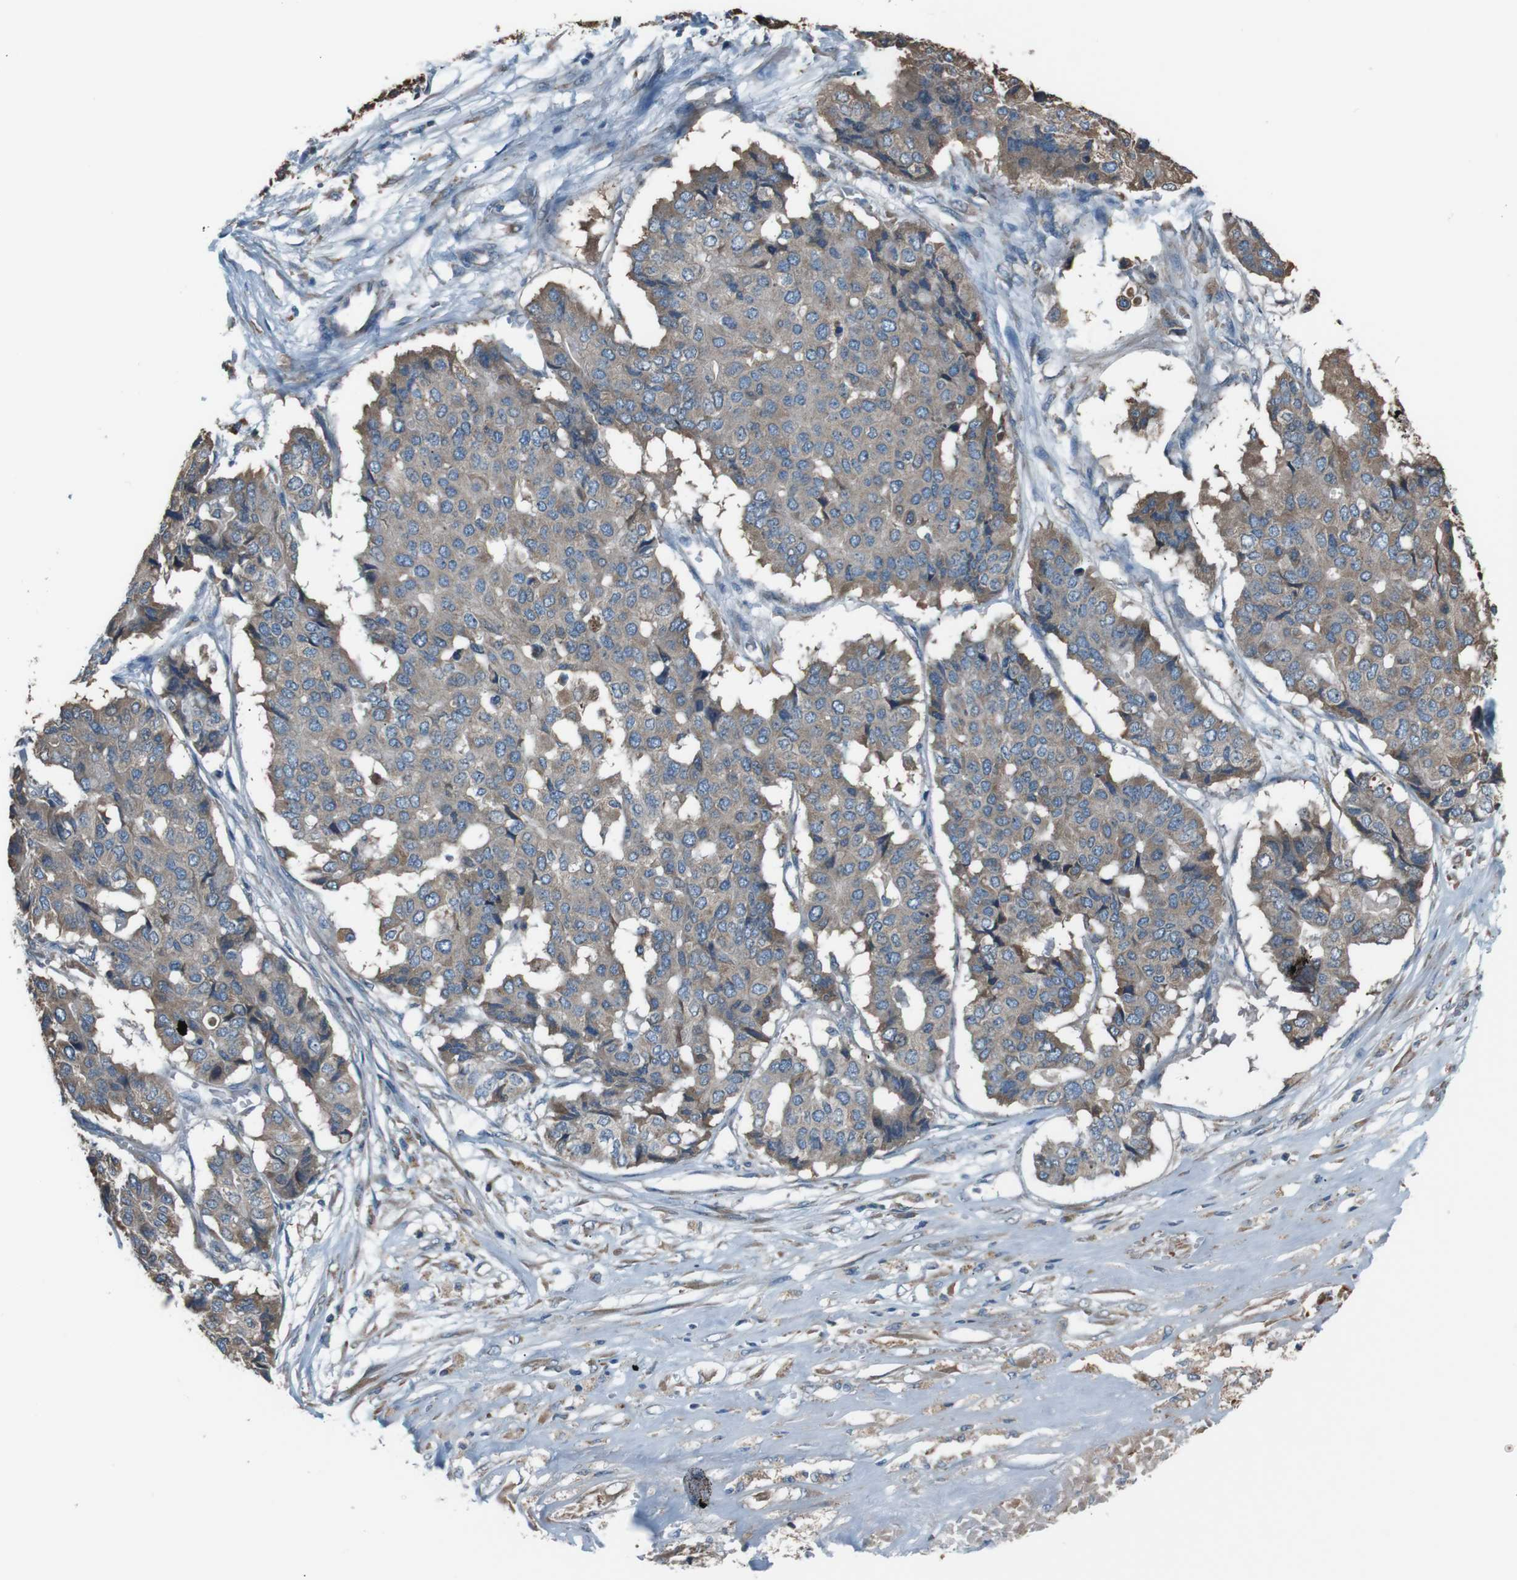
{"staining": {"intensity": "moderate", "quantity": "25%-75%", "location": "cytoplasmic/membranous"}, "tissue": "pancreatic cancer", "cell_type": "Tumor cells", "image_type": "cancer", "snomed": [{"axis": "morphology", "description": "Adenocarcinoma, NOS"}, {"axis": "topography", "description": "Pancreas"}], "caption": "High-power microscopy captured an IHC micrograph of adenocarcinoma (pancreatic), revealing moderate cytoplasmic/membranous staining in about 25%-75% of tumor cells.", "gene": "SIGMAR1", "patient": {"sex": "male", "age": 50}}